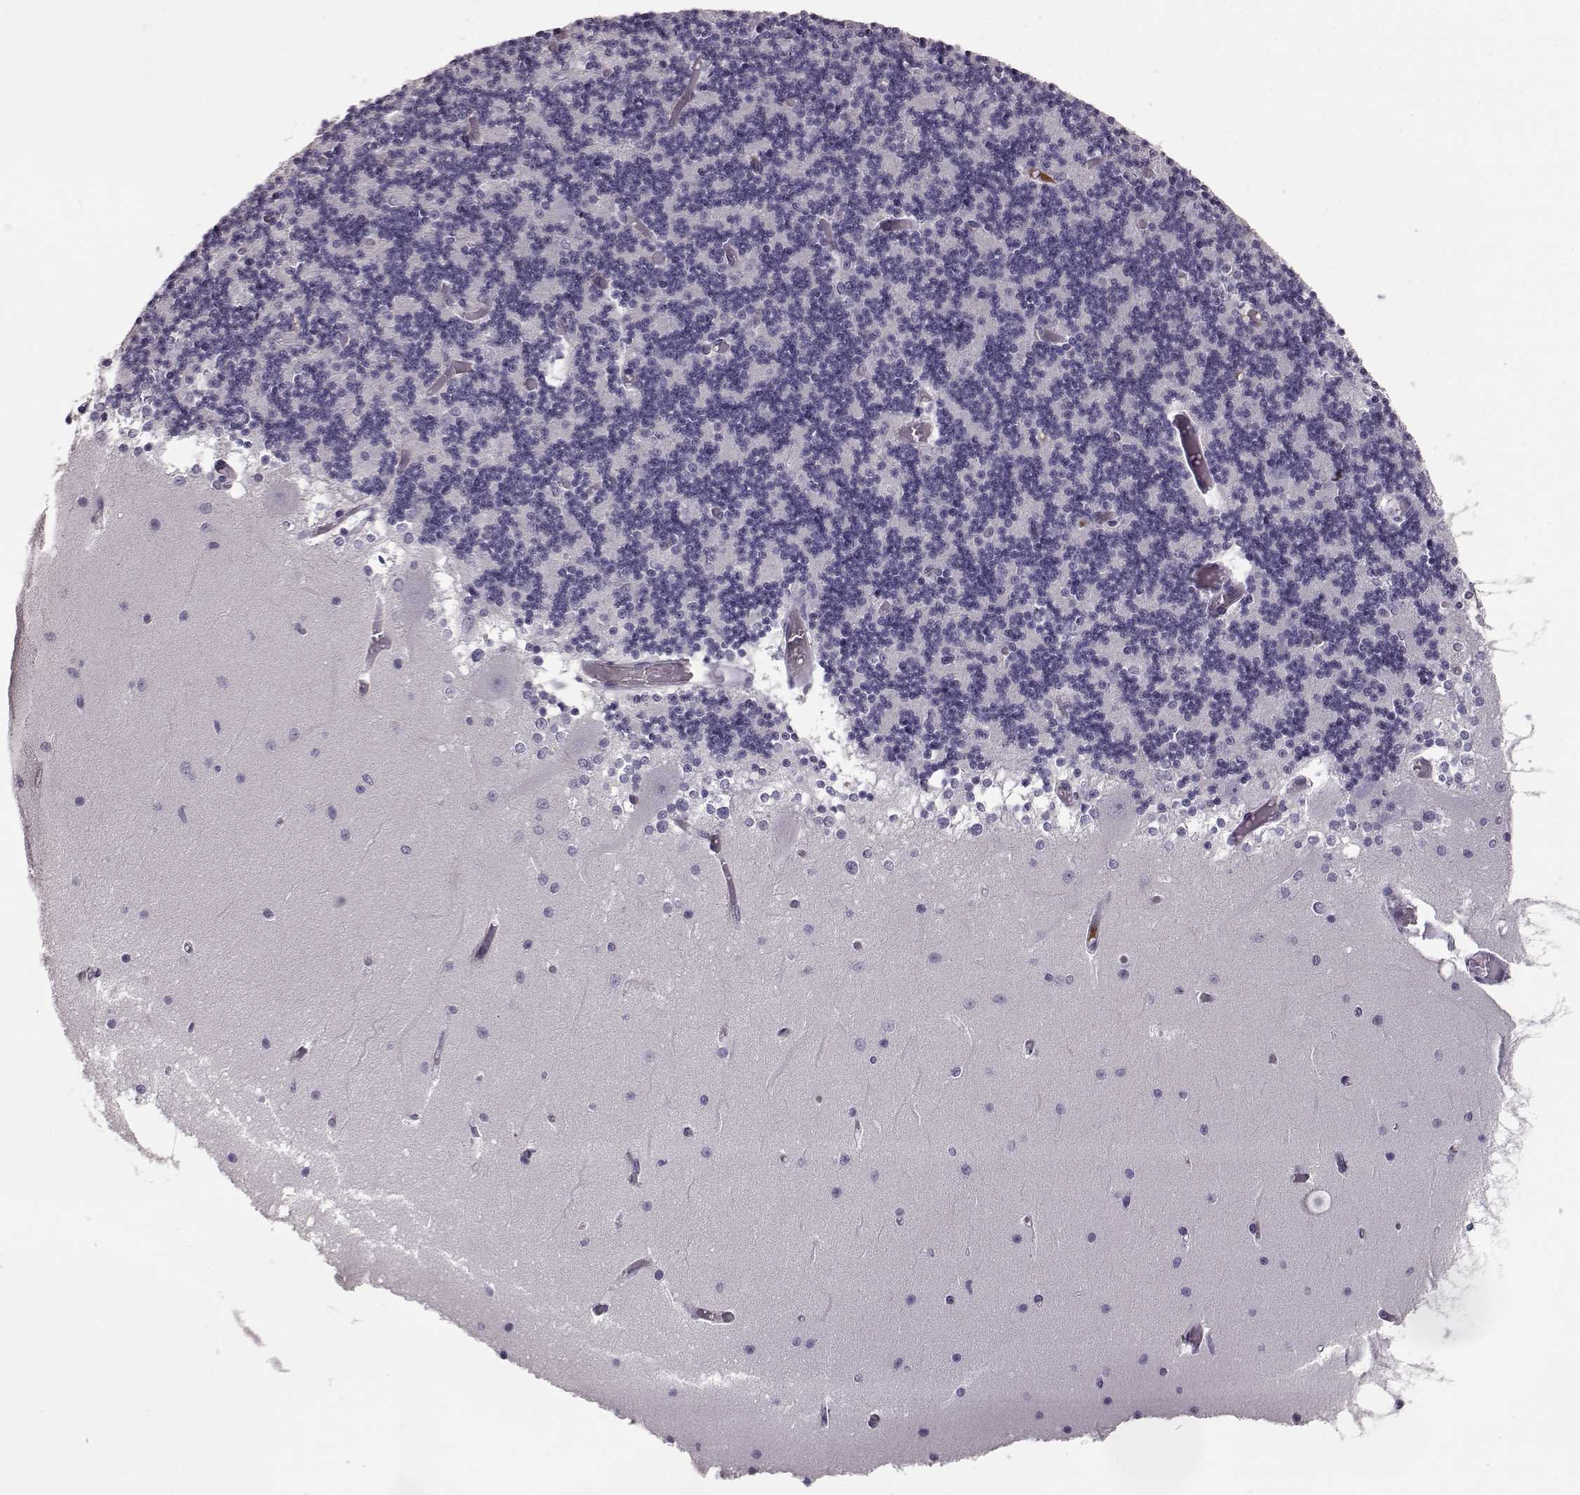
{"staining": {"intensity": "negative", "quantity": "none", "location": "none"}, "tissue": "cerebellum", "cell_type": "Cells in granular layer", "image_type": "normal", "snomed": [{"axis": "morphology", "description": "Normal tissue, NOS"}, {"axis": "topography", "description": "Cerebellum"}], "caption": "This is a photomicrograph of immunohistochemistry staining of benign cerebellum, which shows no expression in cells in granular layer.", "gene": "CCL19", "patient": {"sex": "female", "age": 28}}